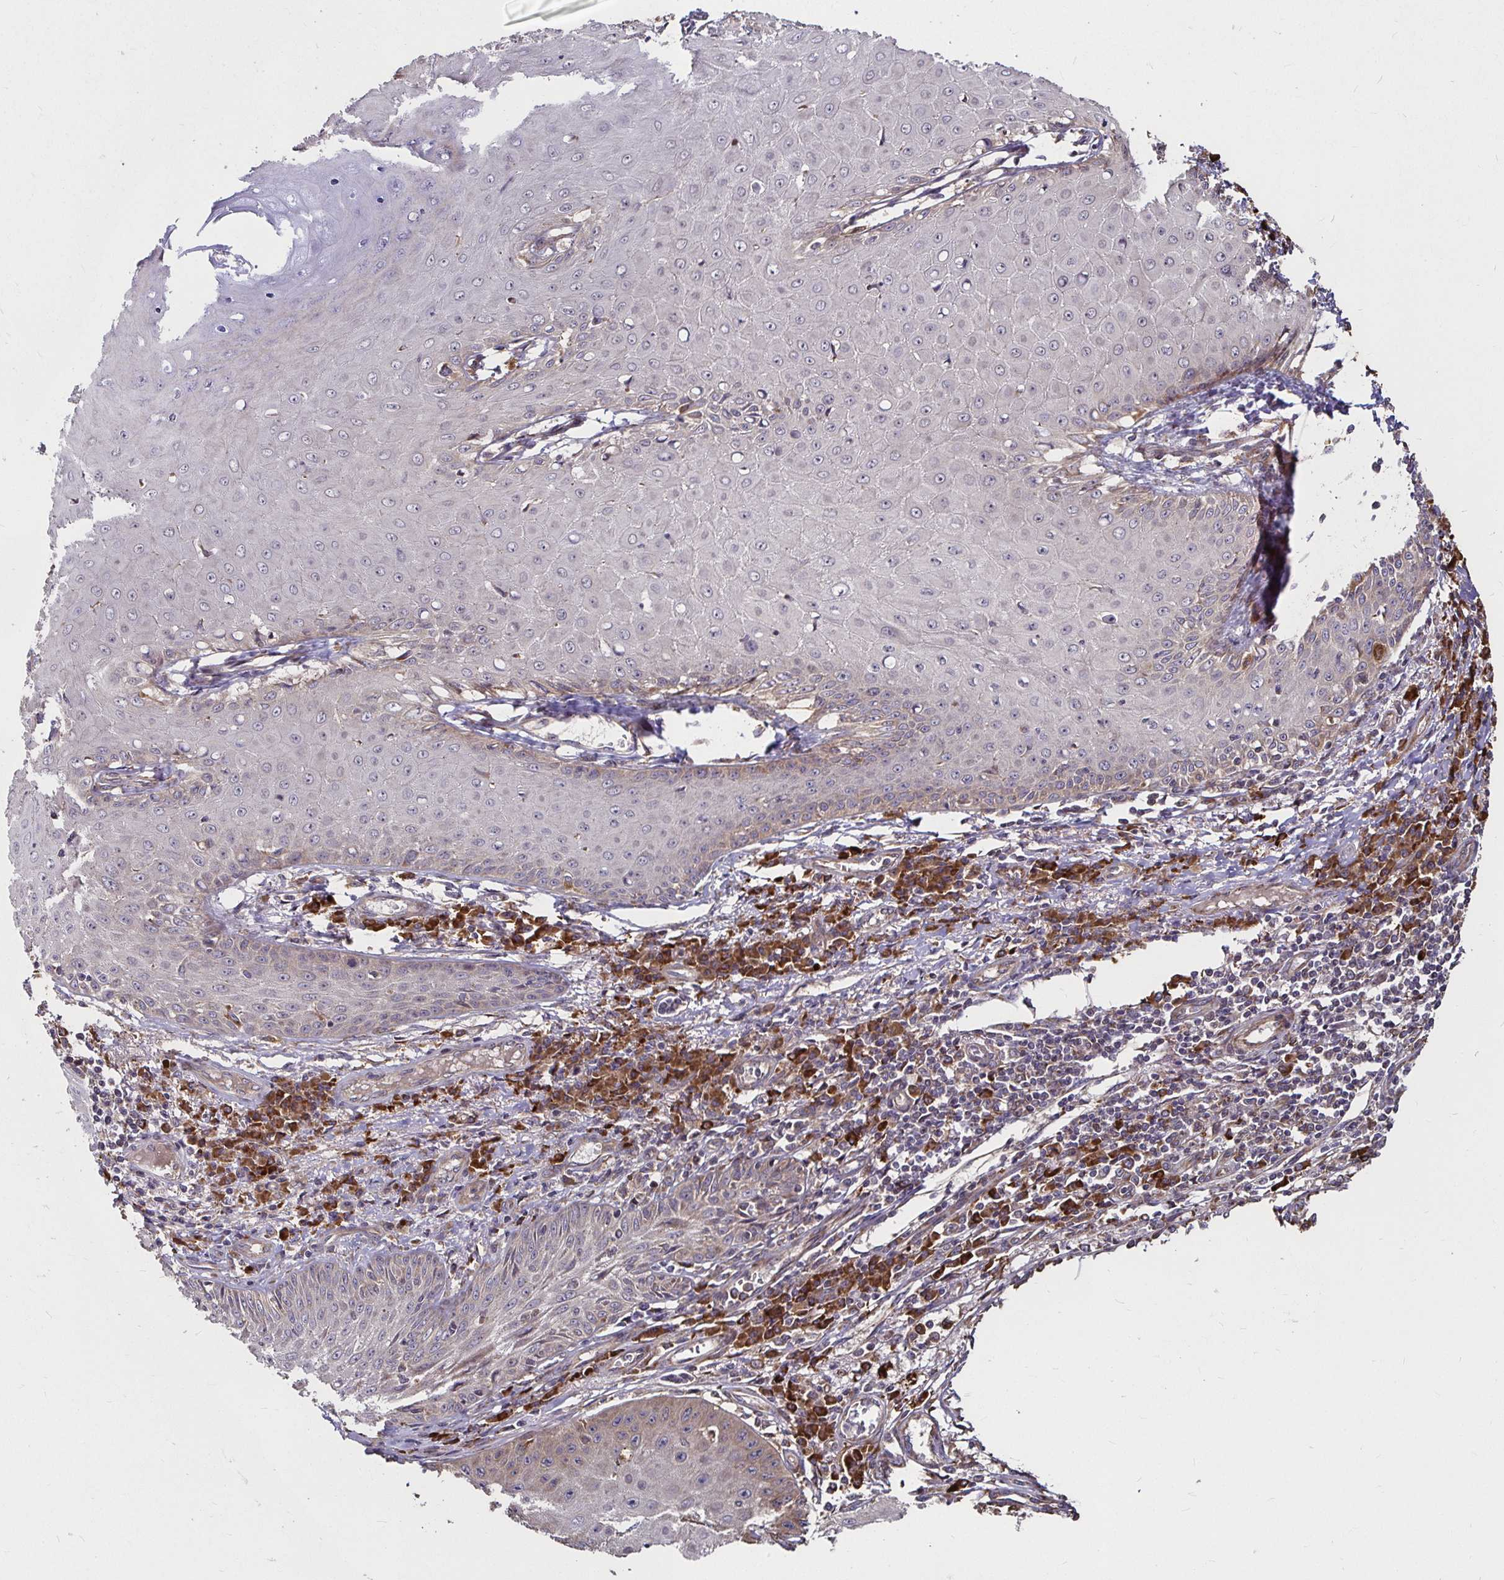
{"staining": {"intensity": "weak", "quantity": "25%-75%", "location": "cytoplasmic/membranous"}, "tissue": "skin cancer", "cell_type": "Tumor cells", "image_type": "cancer", "snomed": [{"axis": "morphology", "description": "Squamous cell carcinoma, NOS"}, {"axis": "topography", "description": "Skin"}], "caption": "Immunohistochemical staining of human skin cancer exhibits low levels of weak cytoplasmic/membranous protein expression in approximately 25%-75% of tumor cells.", "gene": "MLST8", "patient": {"sex": "male", "age": 70}}